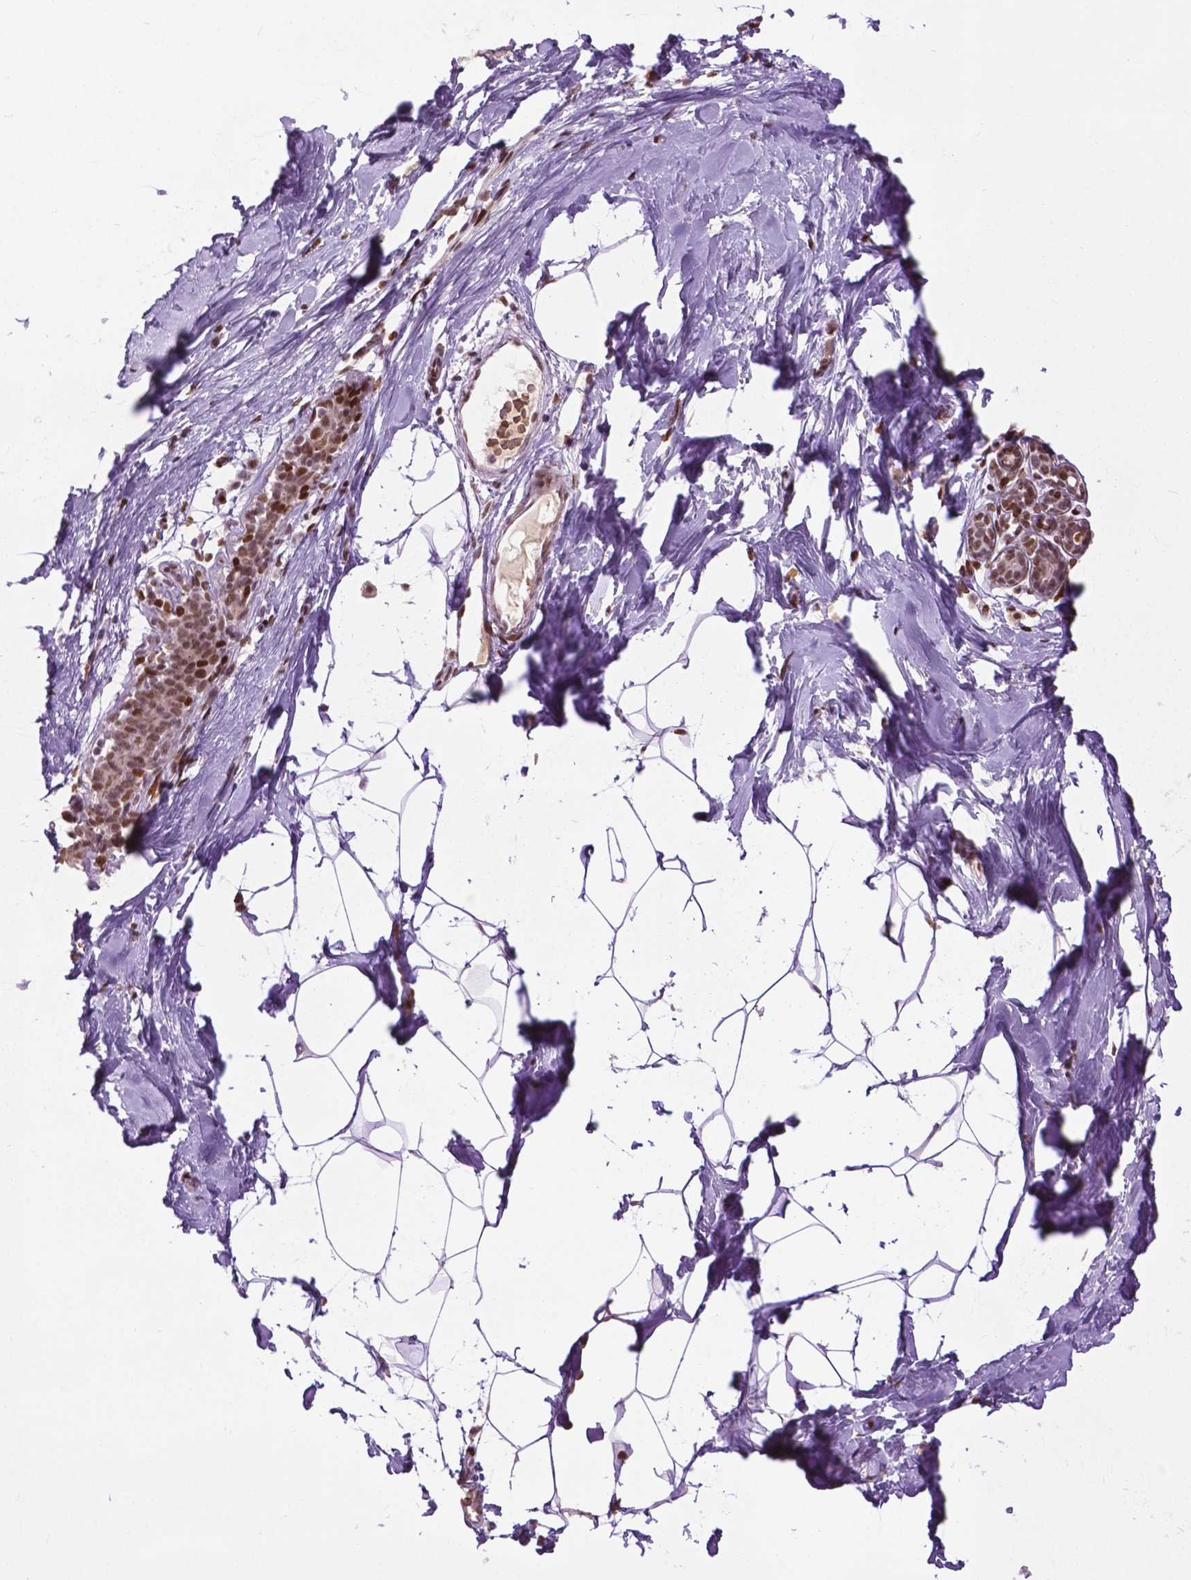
{"staining": {"intensity": "moderate", "quantity": "<25%", "location": "nuclear"}, "tissue": "breast", "cell_type": "Adipocytes", "image_type": "normal", "snomed": [{"axis": "morphology", "description": "Normal tissue, NOS"}, {"axis": "topography", "description": "Breast"}], "caption": "Adipocytes exhibit moderate nuclear expression in approximately <25% of cells in normal breast.", "gene": "ZNF41", "patient": {"sex": "female", "age": 32}}